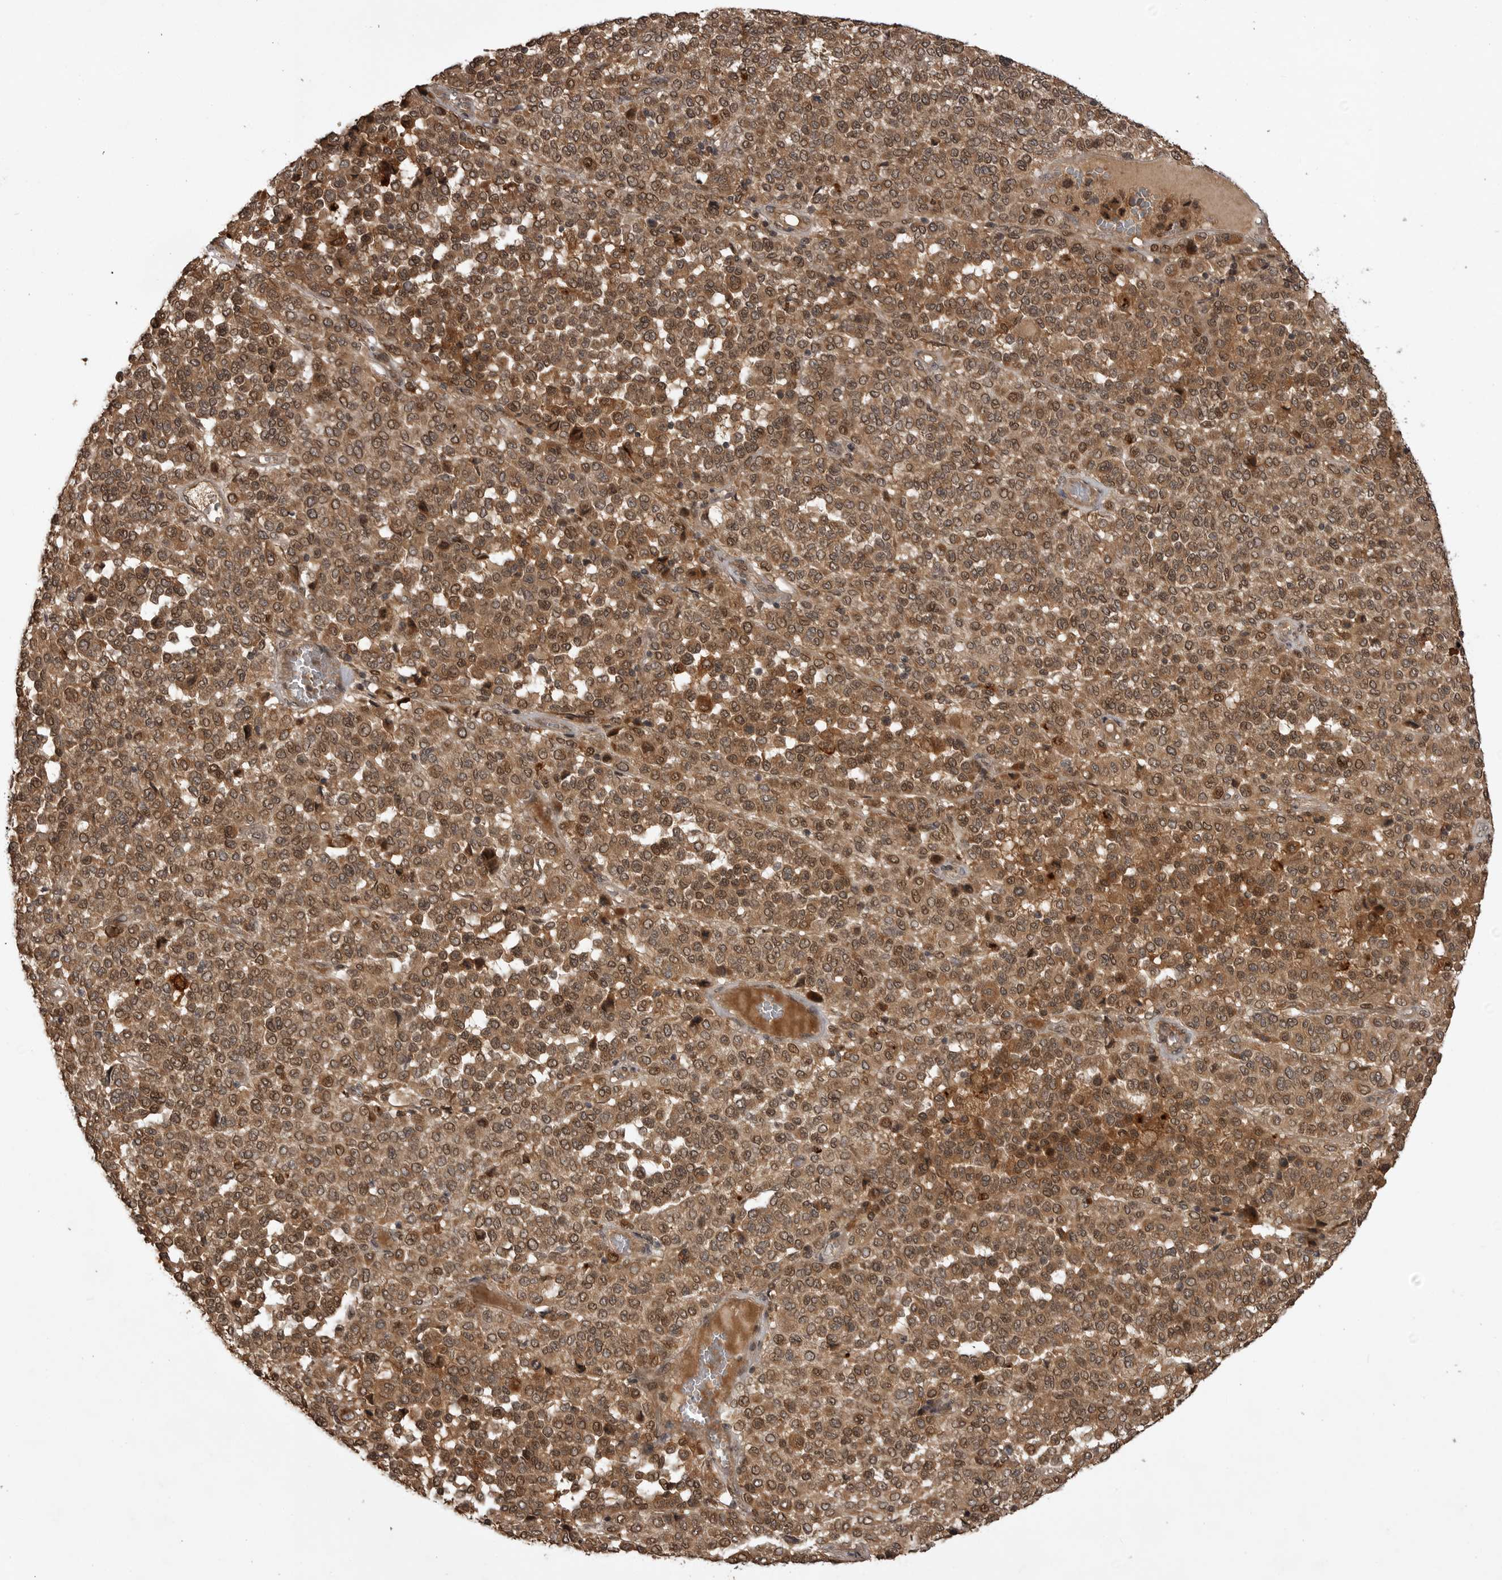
{"staining": {"intensity": "moderate", "quantity": ">75%", "location": "cytoplasmic/membranous,nuclear"}, "tissue": "melanoma", "cell_type": "Tumor cells", "image_type": "cancer", "snomed": [{"axis": "morphology", "description": "Malignant melanoma, Metastatic site"}, {"axis": "topography", "description": "Pancreas"}], "caption": "High-power microscopy captured an IHC image of melanoma, revealing moderate cytoplasmic/membranous and nuclear positivity in approximately >75% of tumor cells.", "gene": "AKAP7", "patient": {"sex": "female", "age": 30}}